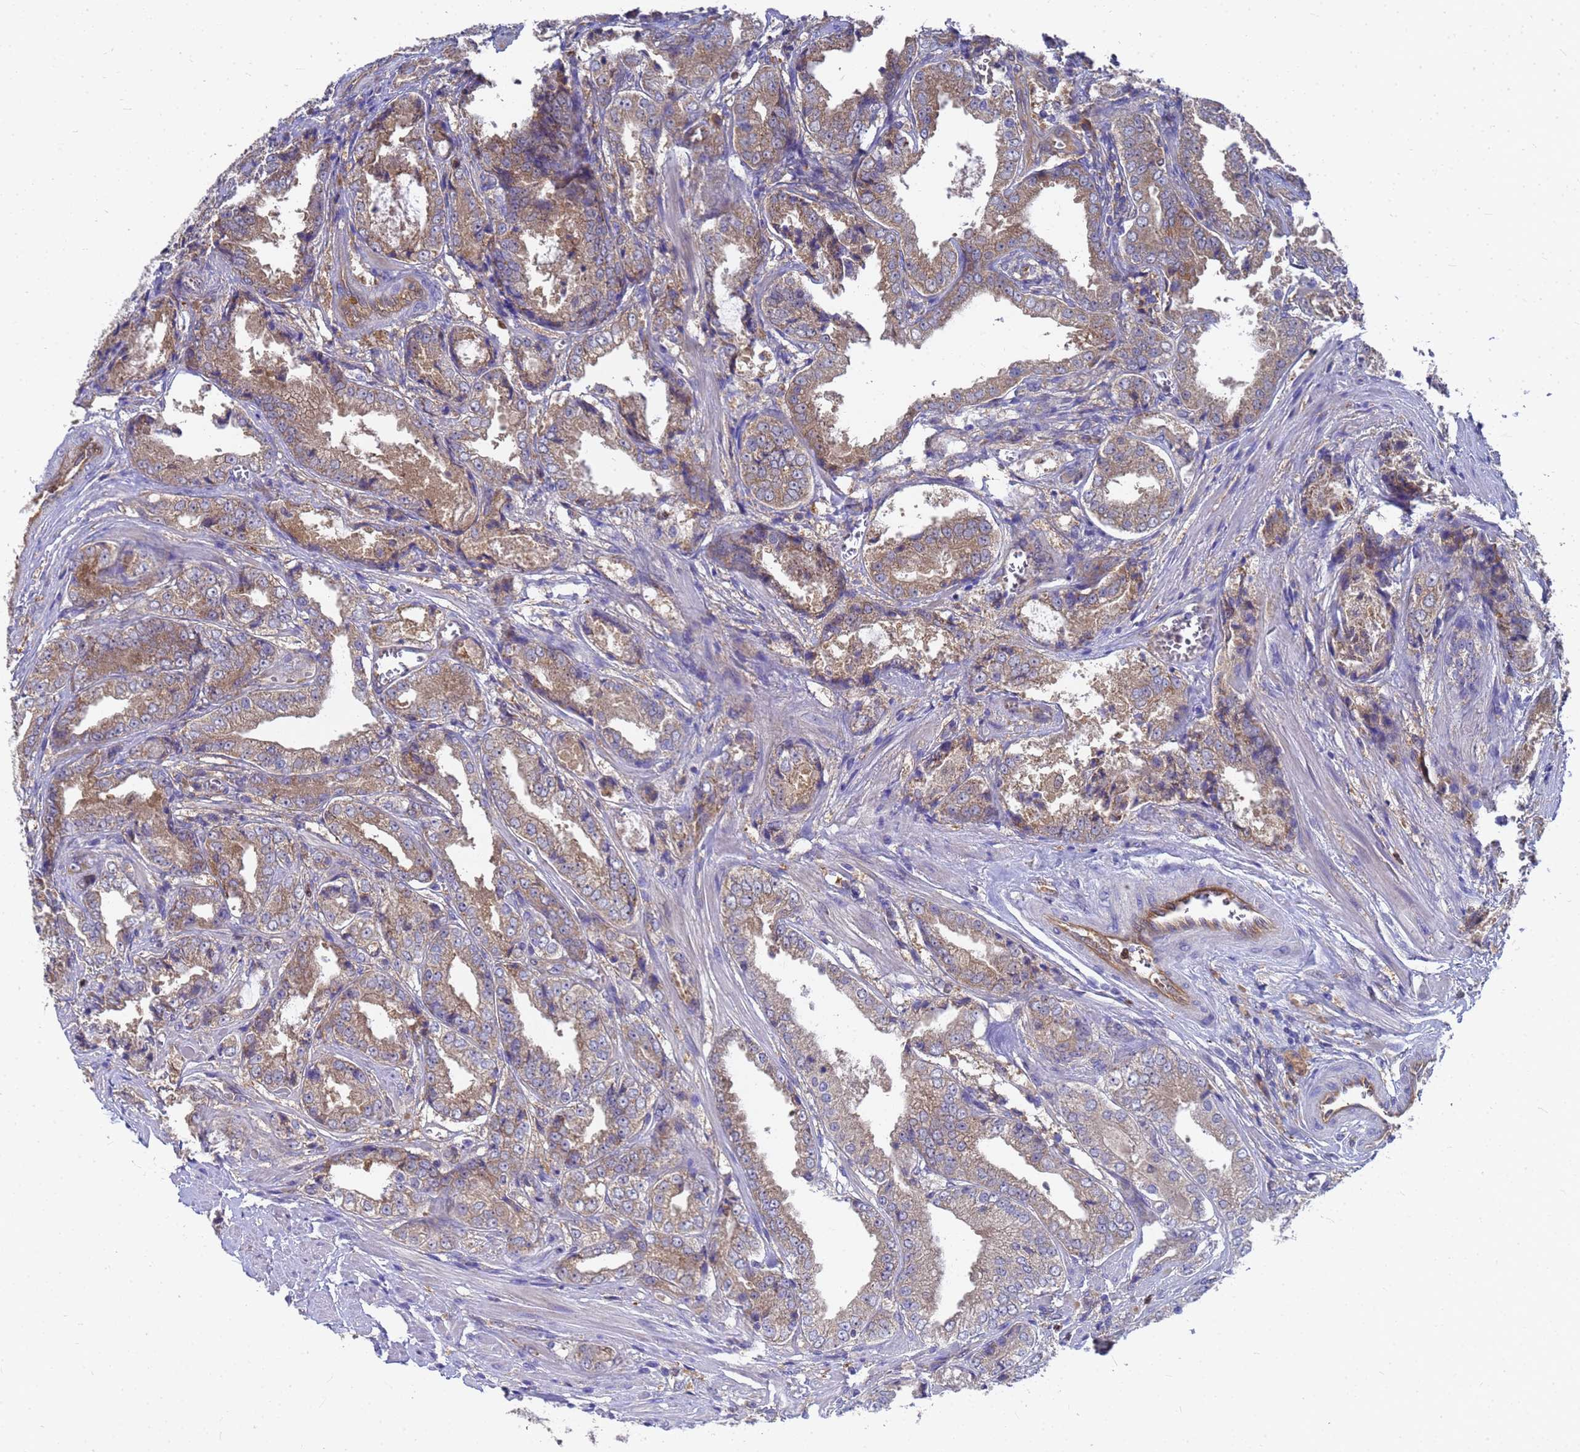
{"staining": {"intensity": "moderate", "quantity": "25%-75%", "location": "cytoplasmic/membranous"}, "tissue": "prostate cancer", "cell_type": "Tumor cells", "image_type": "cancer", "snomed": [{"axis": "morphology", "description": "Adenocarcinoma, High grade"}, {"axis": "topography", "description": "Prostate"}], "caption": "Adenocarcinoma (high-grade) (prostate) stained with a protein marker exhibits moderate staining in tumor cells.", "gene": "SLC35E2B", "patient": {"sex": "male", "age": 72}}